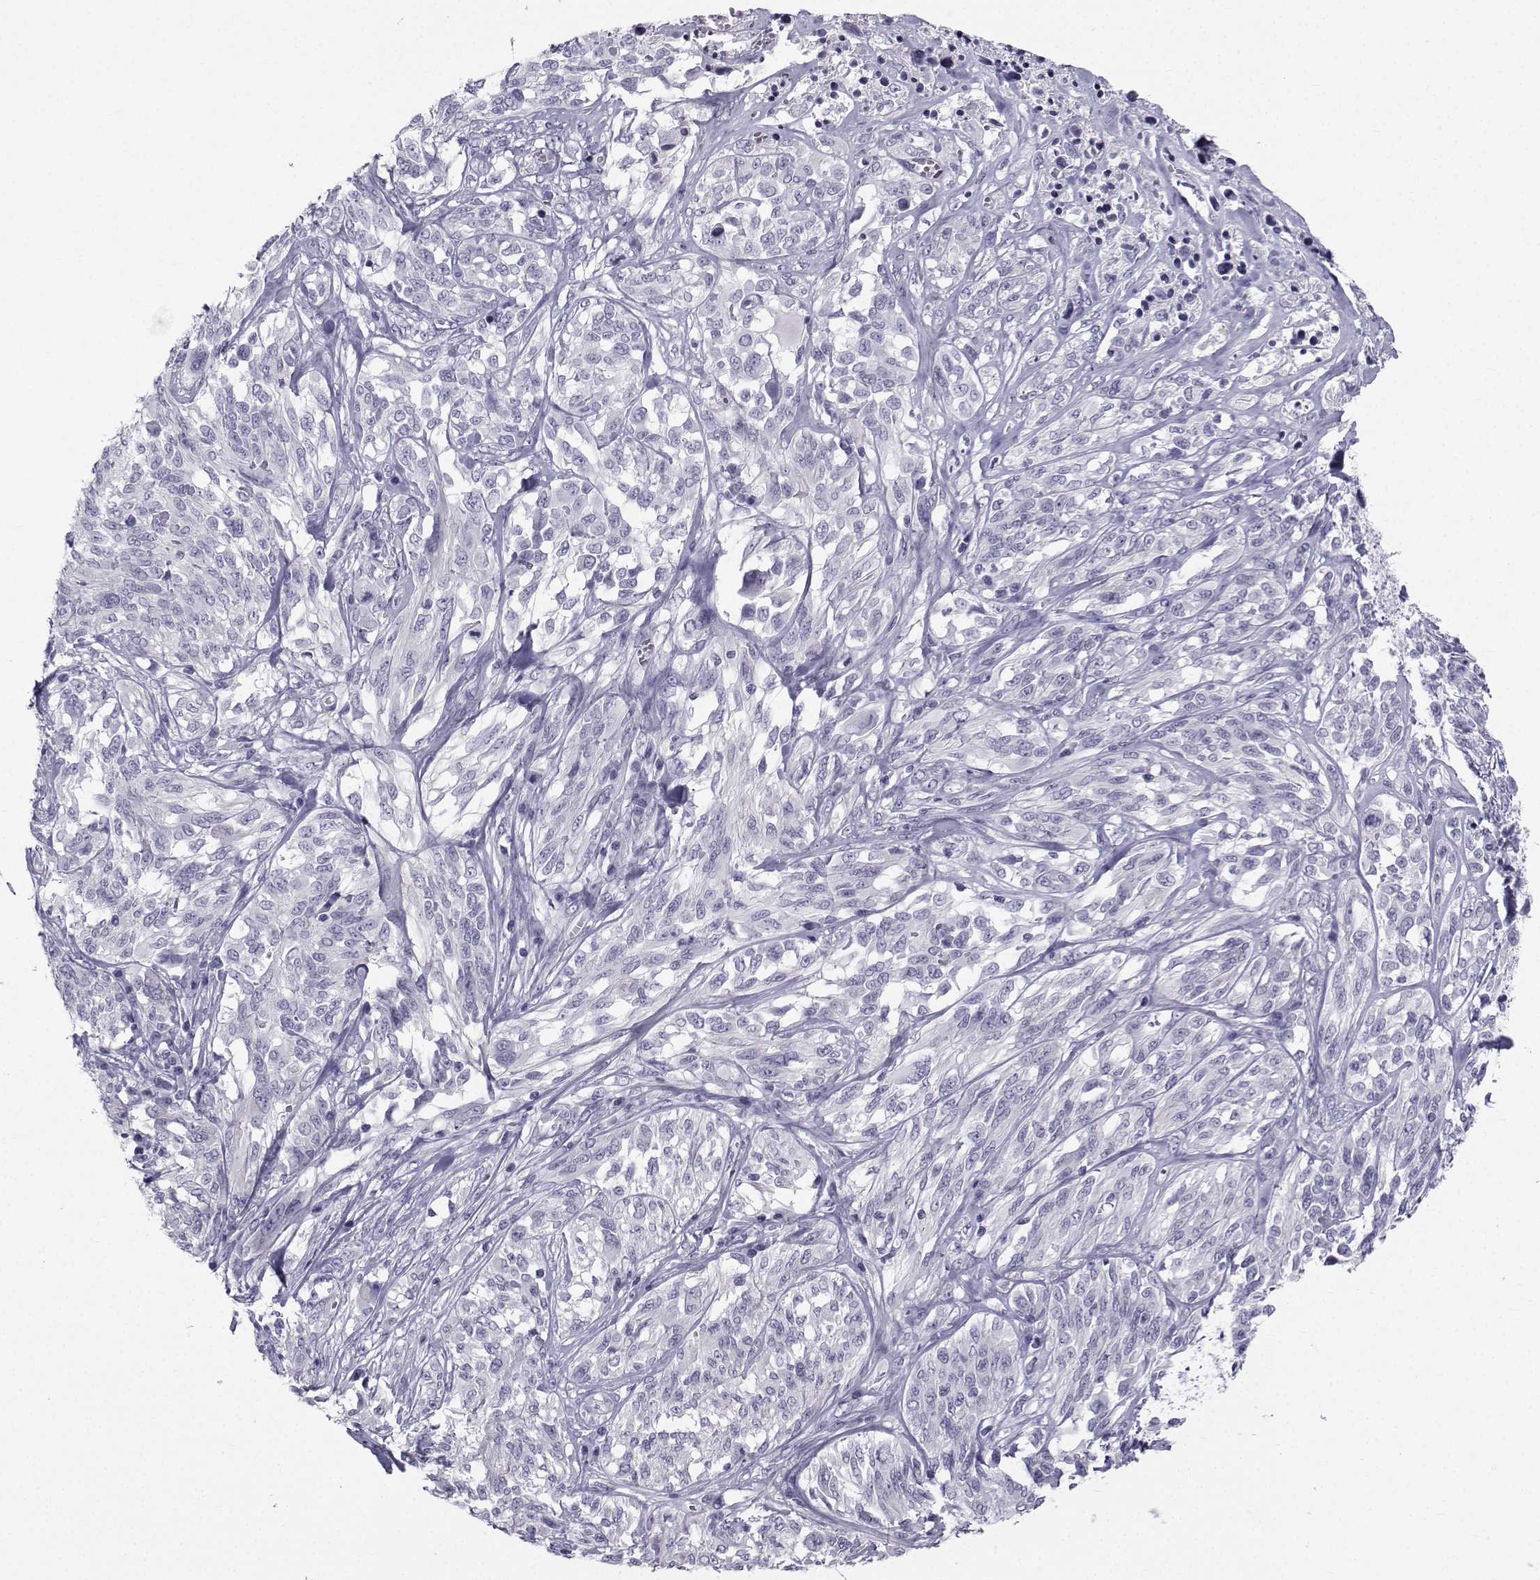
{"staining": {"intensity": "negative", "quantity": "none", "location": "none"}, "tissue": "melanoma", "cell_type": "Tumor cells", "image_type": "cancer", "snomed": [{"axis": "morphology", "description": "Malignant melanoma, NOS"}, {"axis": "topography", "description": "Skin"}], "caption": "Immunohistochemistry of melanoma displays no expression in tumor cells.", "gene": "SPANXD", "patient": {"sex": "female", "age": 91}}